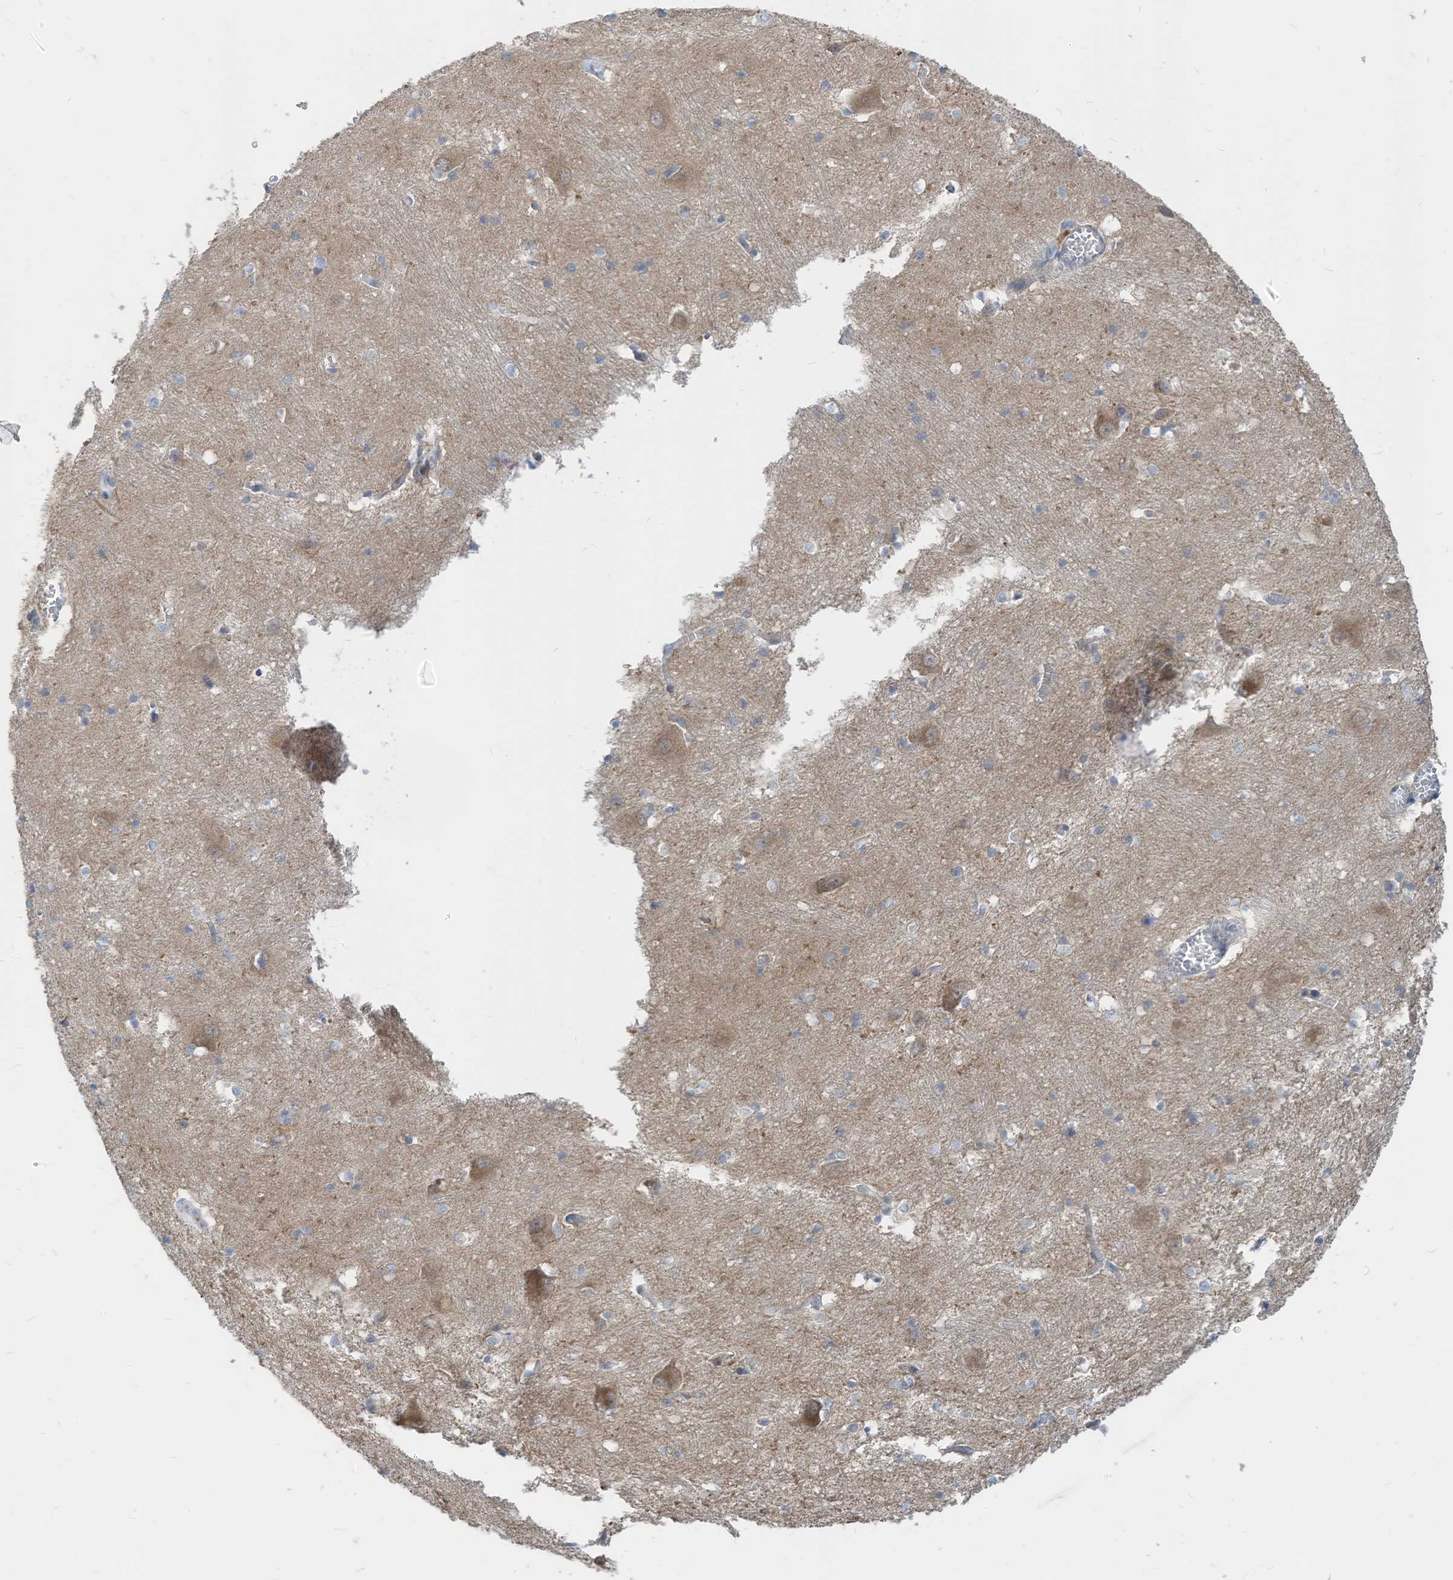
{"staining": {"intensity": "negative", "quantity": "none", "location": "none"}, "tissue": "caudate", "cell_type": "Glial cells", "image_type": "normal", "snomed": [{"axis": "morphology", "description": "Normal tissue, NOS"}, {"axis": "topography", "description": "Lateral ventricle wall"}], "caption": "This is a image of immunohistochemistry (IHC) staining of normal caudate, which shows no expression in glial cells. (Stains: DAB immunohistochemistry with hematoxylin counter stain, Microscopy: brightfield microscopy at high magnification).", "gene": "LDAH", "patient": {"sex": "male", "age": 37}}